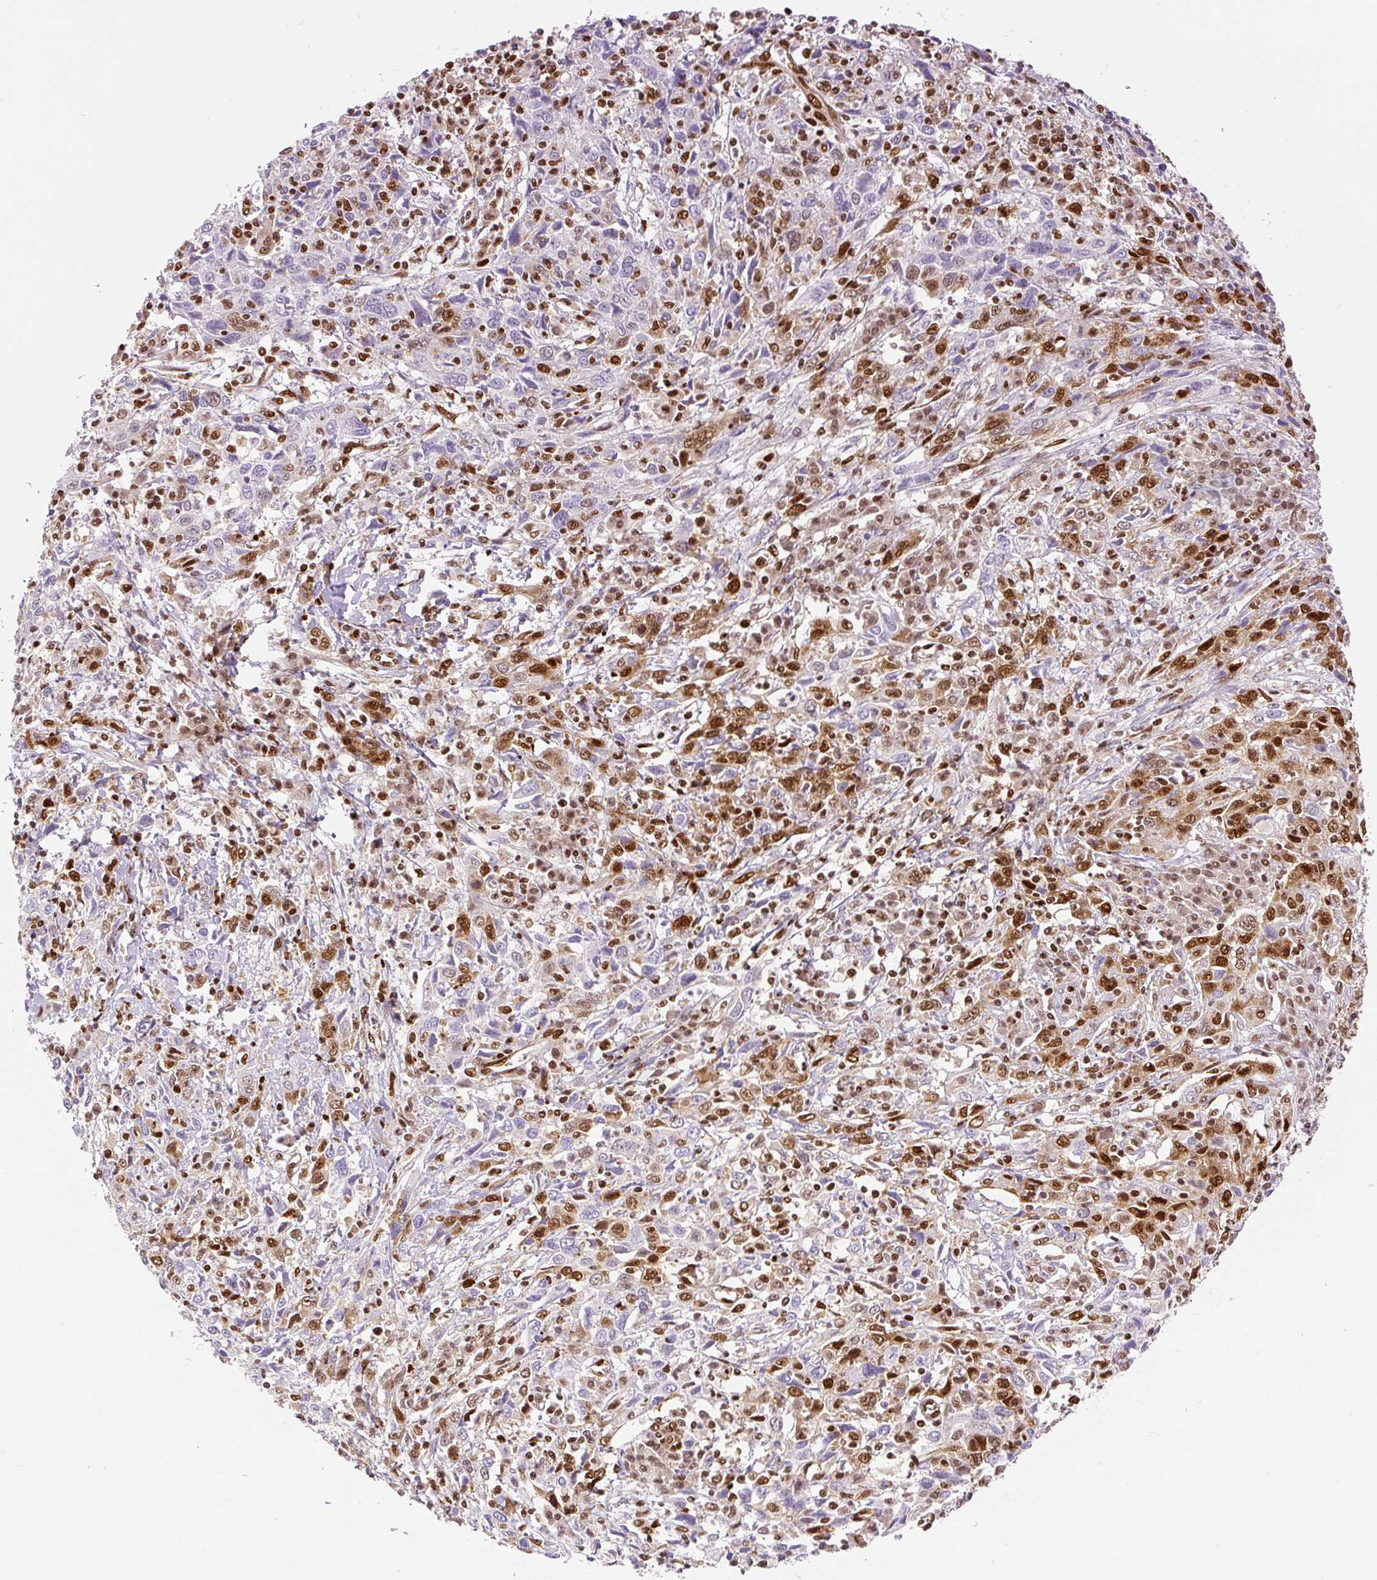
{"staining": {"intensity": "strong", "quantity": ">75%", "location": "nuclear"}, "tissue": "cervical cancer", "cell_type": "Tumor cells", "image_type": "cancer", "snomed": [{"axis": "morphology", "description": "Squamous cell carcinoma, NOS"}, {"axis": "topography", "description": "Cervix"}], "caption": "Cervical cancer (squamous cell carcinoma) stained for a protein (brown) shows strong nuclear positive expression in about >75% of tumor cells.", "gene": "FUS", "patient": {"sex": "female", "age": 46}}